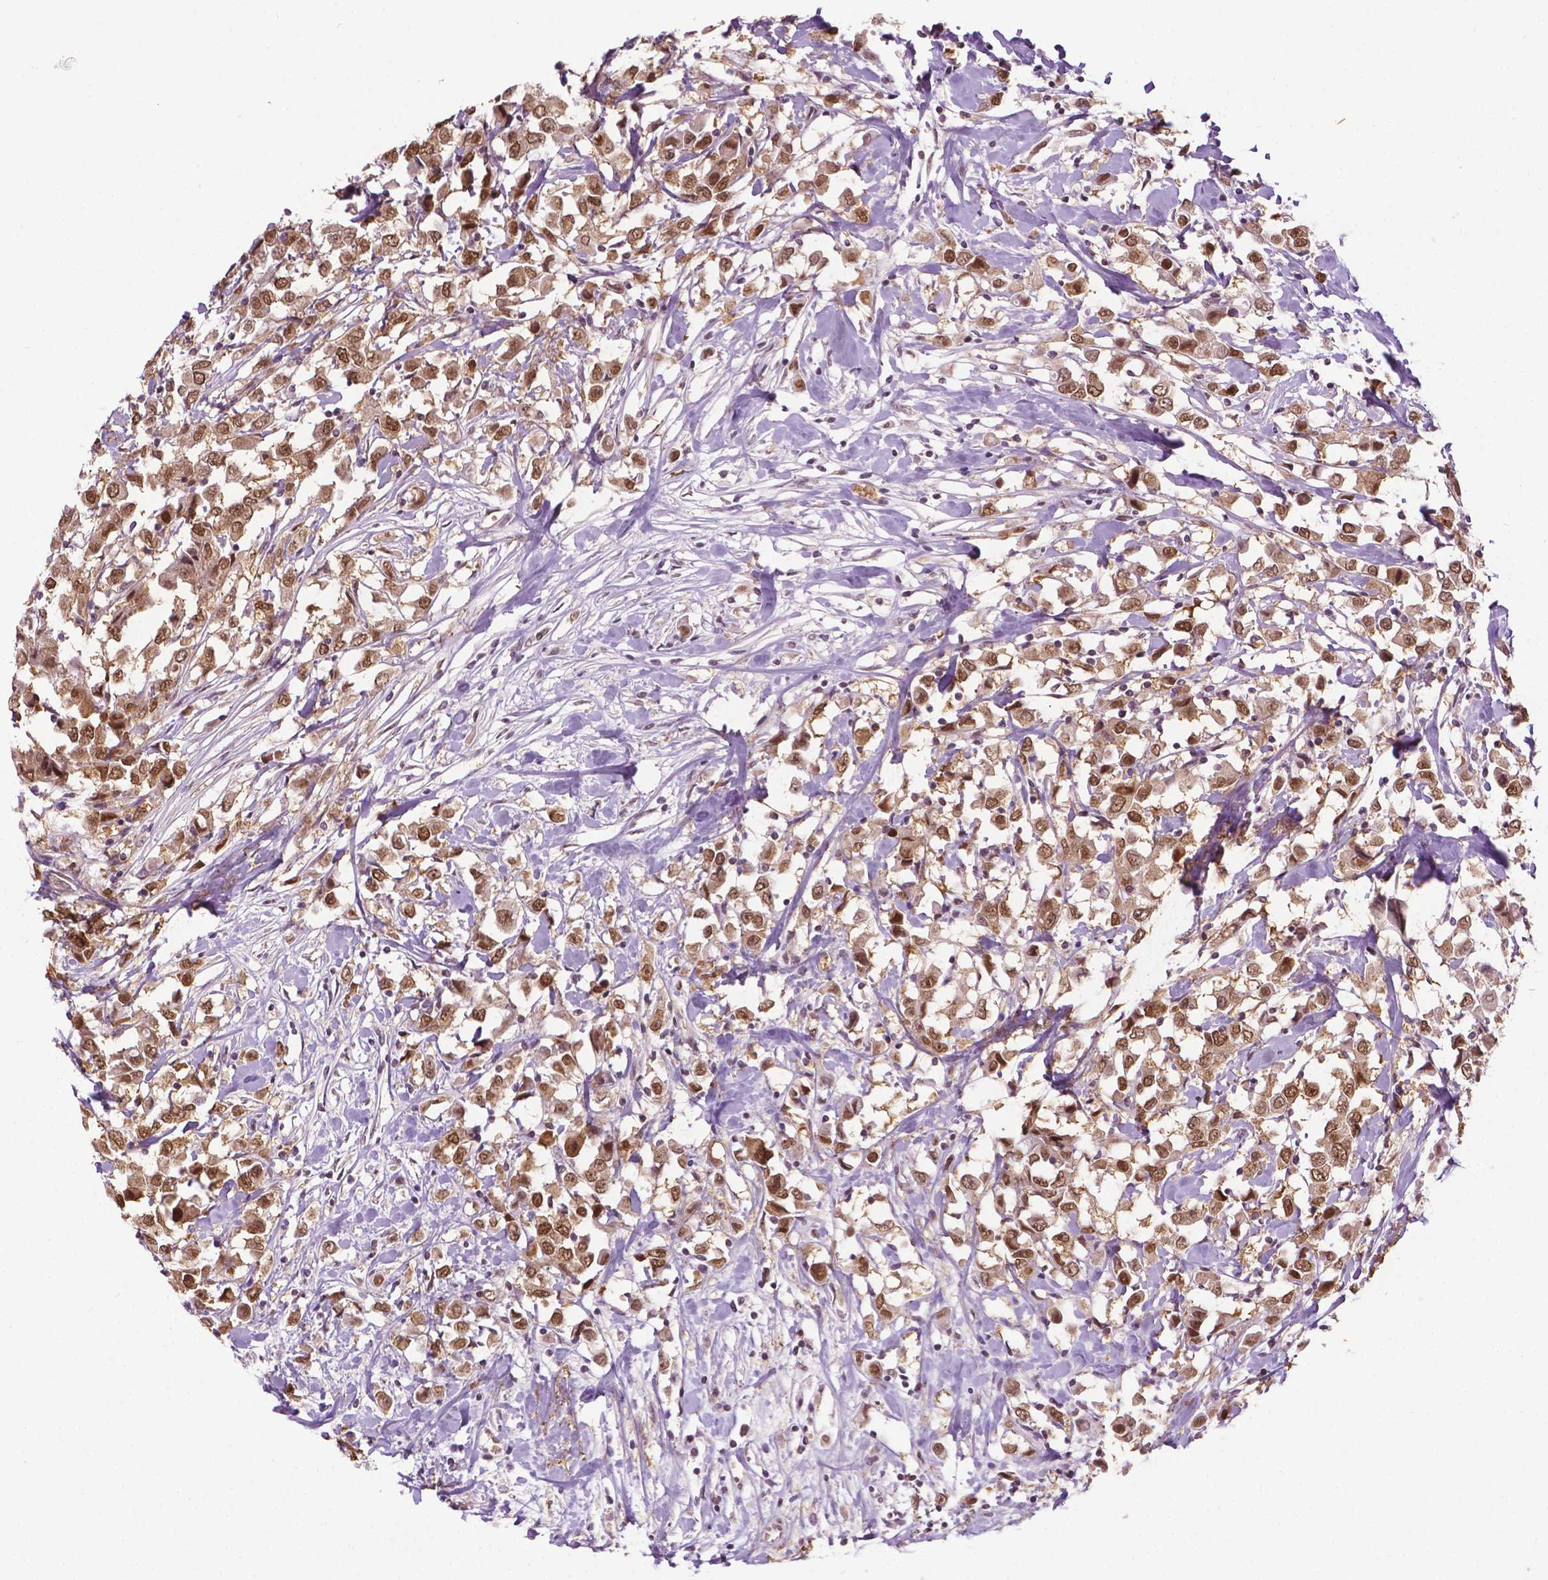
{"staining": {"intensity": "moderate", "quantity": ">75%", "location": "nuclear"}, "tissue": "breast cancer", "cell_type": "Tumor cells", "image_type": "cancer", "snomed": [{"axis": "morphology", "description": "Duct carcinoma"}, {"axis": "topography", "description": "Breast"}], "caption": "This micrograph shows breast cancer (infiltrating ductal carcinoma) stained with immunohistochemistry (IHC) to label a protein in brown. The nuclear of tumor cells show moderate positivity for the protein. Nuclei are counter-stained blue.", "gene": "UBQLN4", "patient": {"sex": "female", "age": 61}}